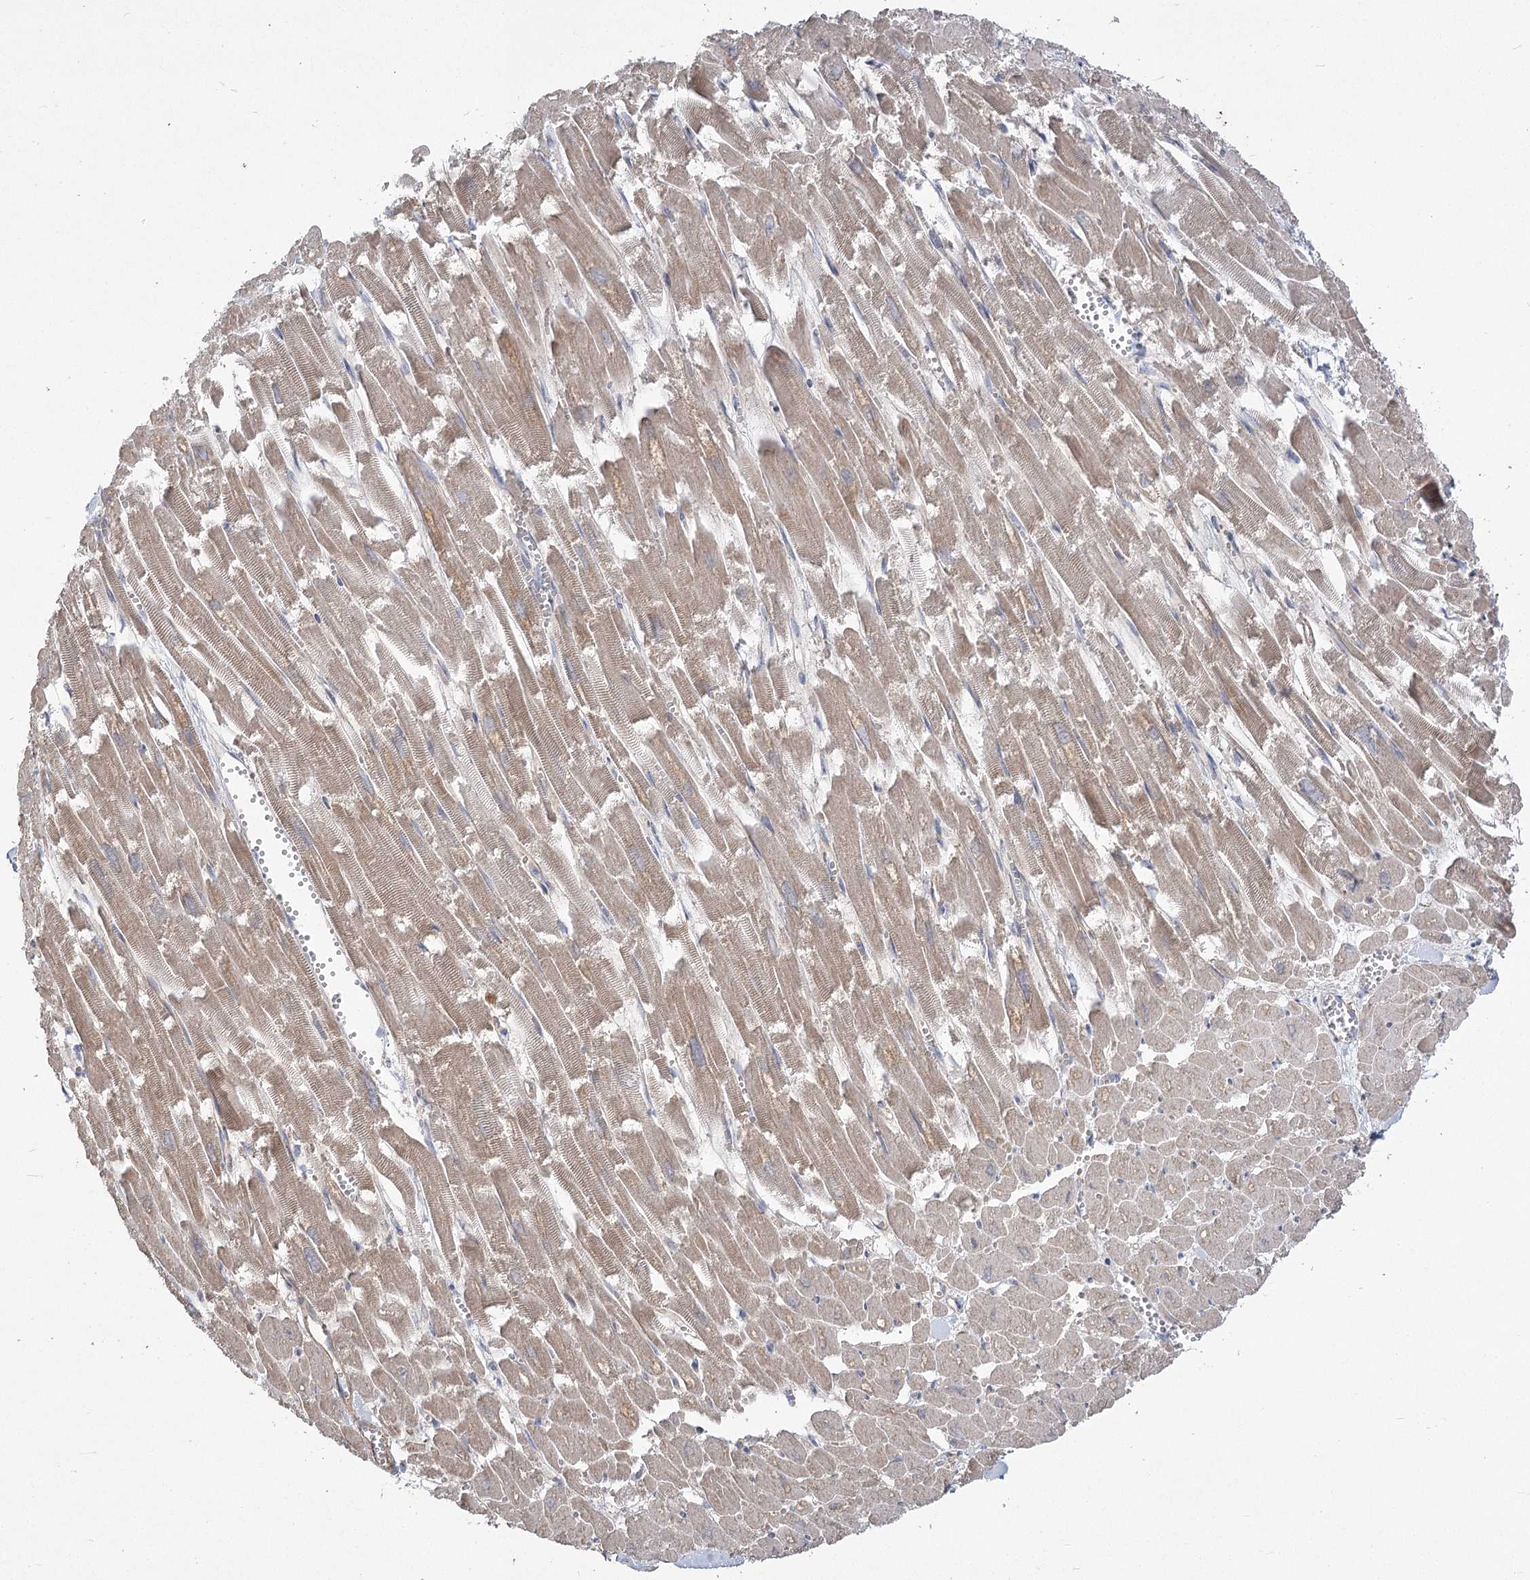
{"staining": {"intensity": "moderate", "quantity": "25%-75%", "location": "cytoplasmic/membranous"}, "tissue": "heart muscle", "cell_type": "Cardiomyocytes", "image_type": "normal", "snomed": [{"axis": "morphology", "description": "Normal tissue, NOS"}, {"axis": "topography", "description": "Heart"}], "caption": "Immunohistochemistry (IHC) (DAB) staining of benign human heart muscle displays moderate cytoplasmic/membranous protein expression in about 25%-75% of cardiomyocytes. (DAB (3,3'-diaminobenzidine) IHC with brightfield microscopy, high magnification).", "gene": "RMDN2", "patient": {"sex": "male", "age": 54}}